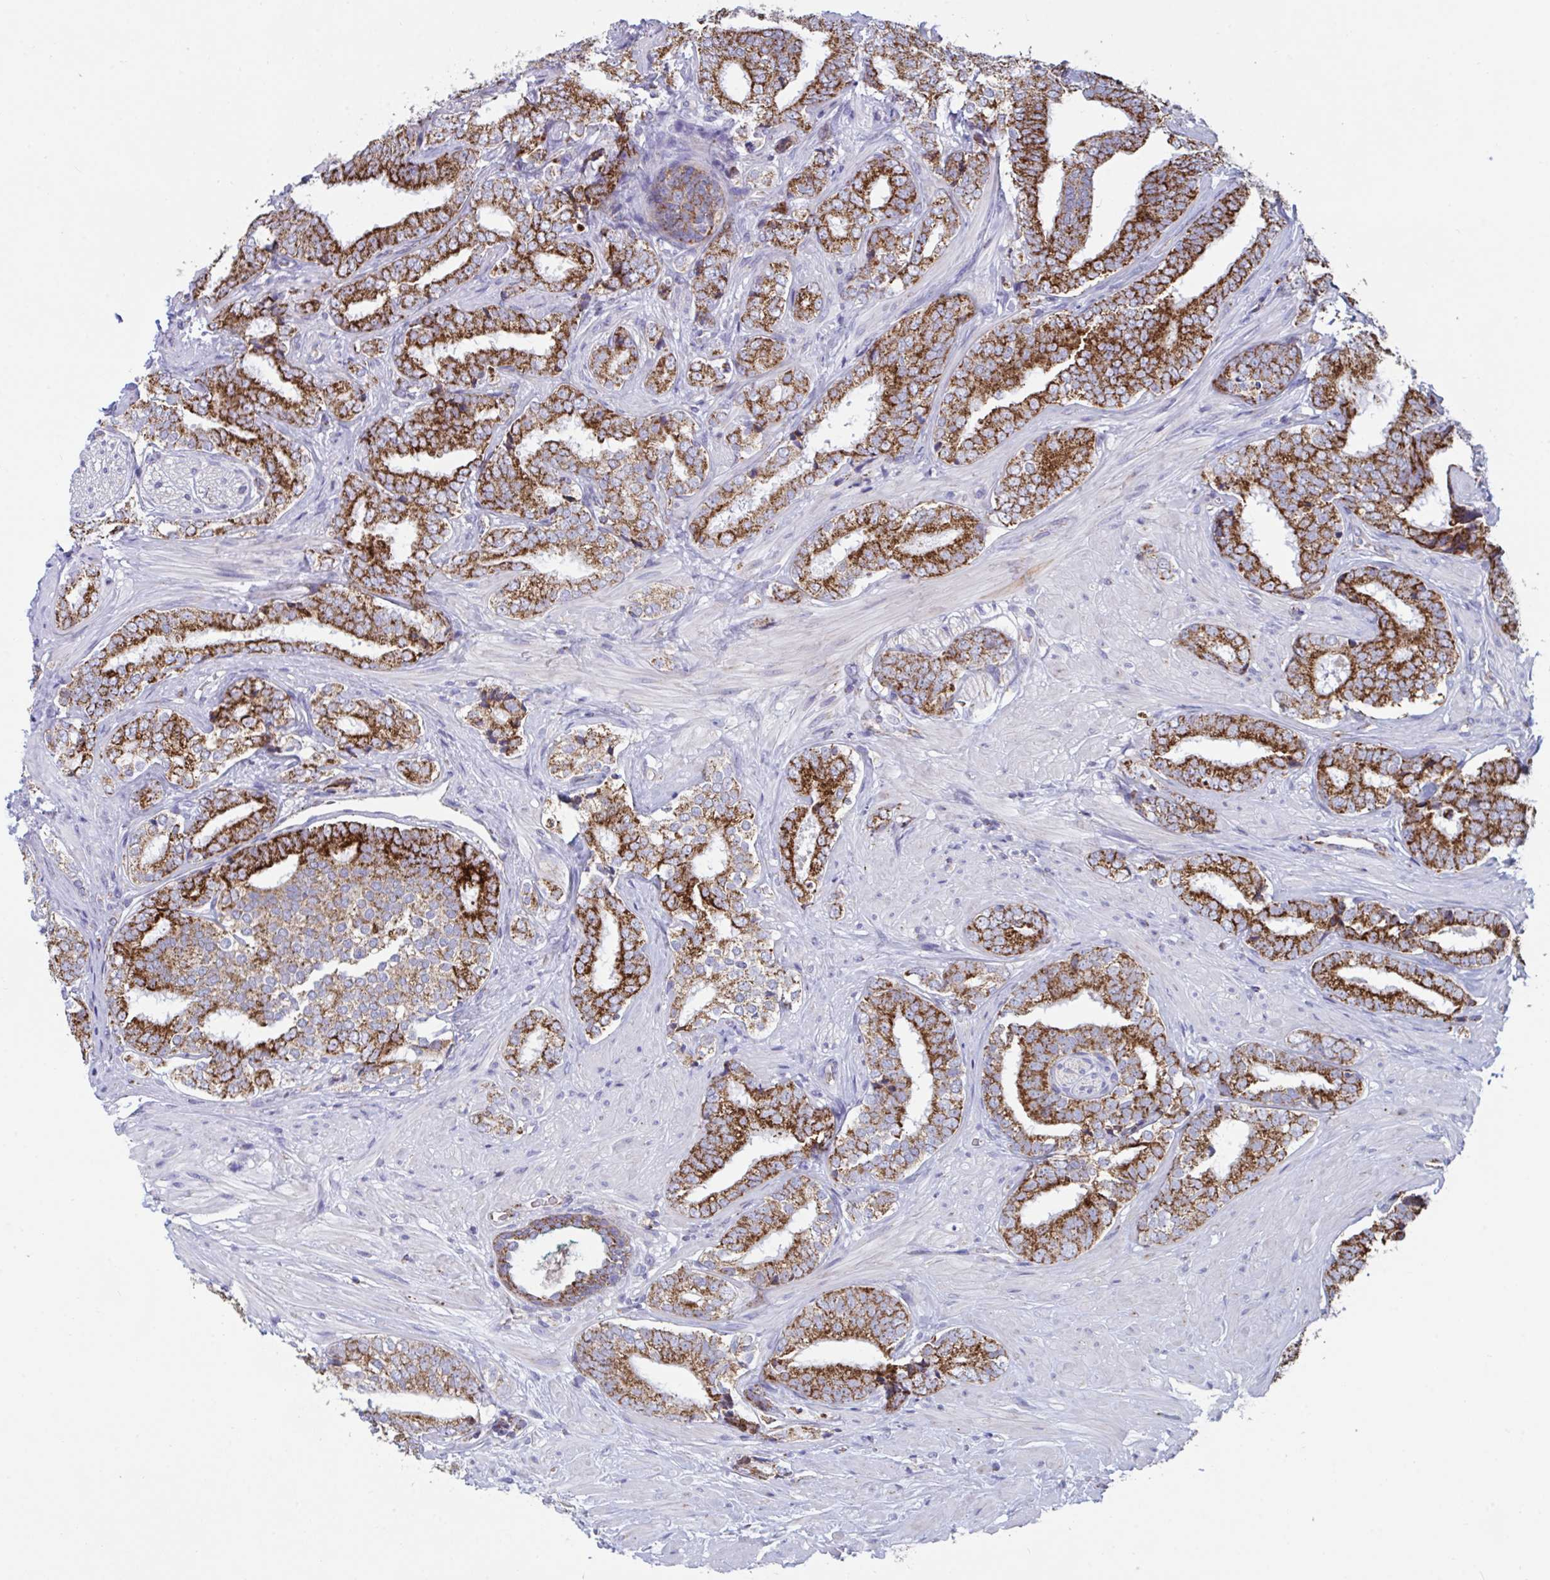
{"staining": {"intensity": "strong", "quantity": "25%-75%", "location": "cytoplasmic/membranous"}, "tissue": "prostate cancer", "cell_type": "Tumor cells", "image_type": "cancer", "snomed": [{"axis": "morphology", "description": "Adenocarcinoma, High grade"}, {"axis": "topography", "description": "Prostate"}], "caption": "Immunohistochemical staining of prostate cancer (adenocarcinoma (high-grade)) shows high levels of strong cytoplasmic/membranous staining in about 25%-75% of tumor cells. (DAB (3,3'-diaminobenzidine) = brown stain, brightfield microscopy at high magnification).", "gene": "BCAT2", "patient": {"sex": "male", "age": 72}}